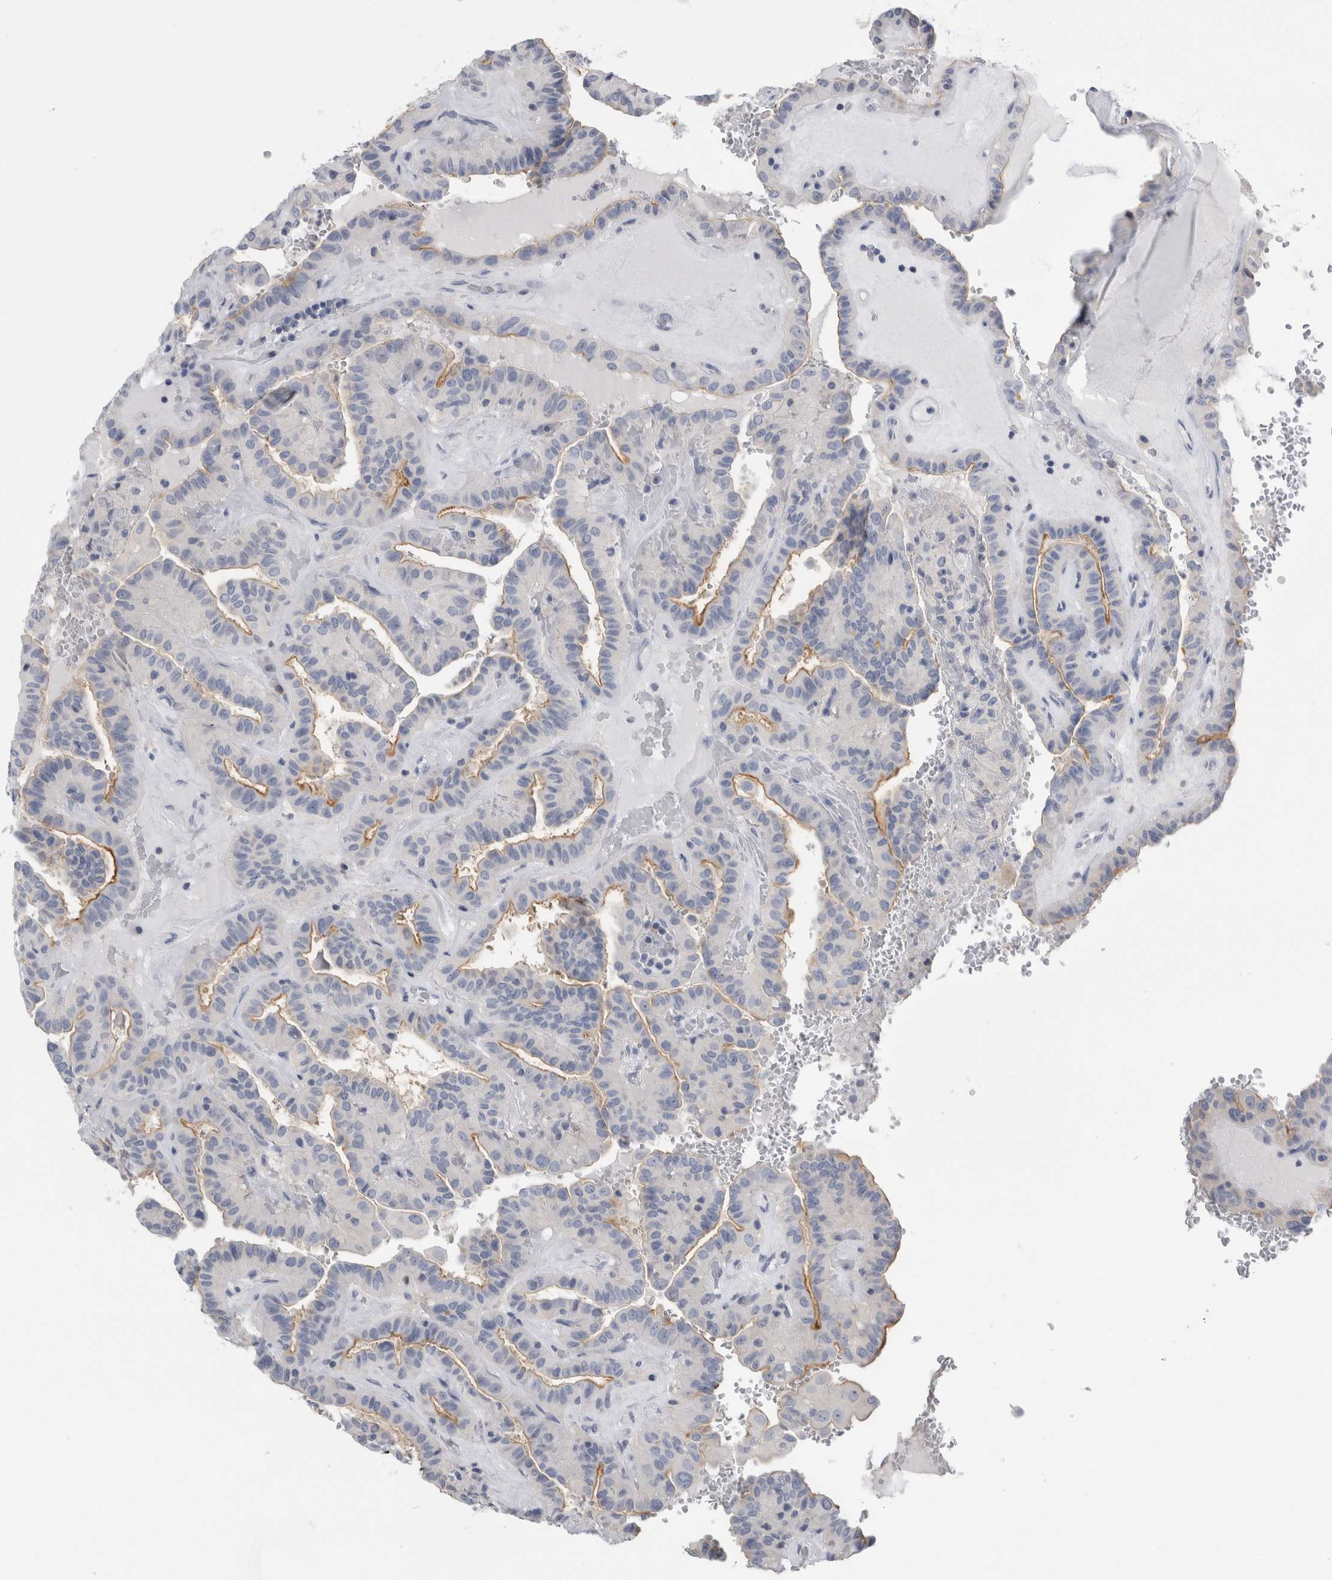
{"staining": {"intensity": "weak", "quantity": "<25%", "location": "cytoplasmic/membranous"}, "tissue": "thyroid cancer", "cell_type": "Tumor cells", "image_type": "cancer", "snomed": [{"axis": "morphology", "description": "Papillary adenocarcinoma, NOS"}, {"axis": "topography", "description": "Thyroid gland"}], "caption": "Immunohistochemical staining of thyroid papillary adenocarcinoma reveals no significant staining in tumor cells. The staining is performed using DAB (3,3'-diaminobenzidine) brown chromogen with nuclei counter-stained in using hematoxylin.", "gene": "ANKFY1", "patient": {"sex": "male", "age": 77}}